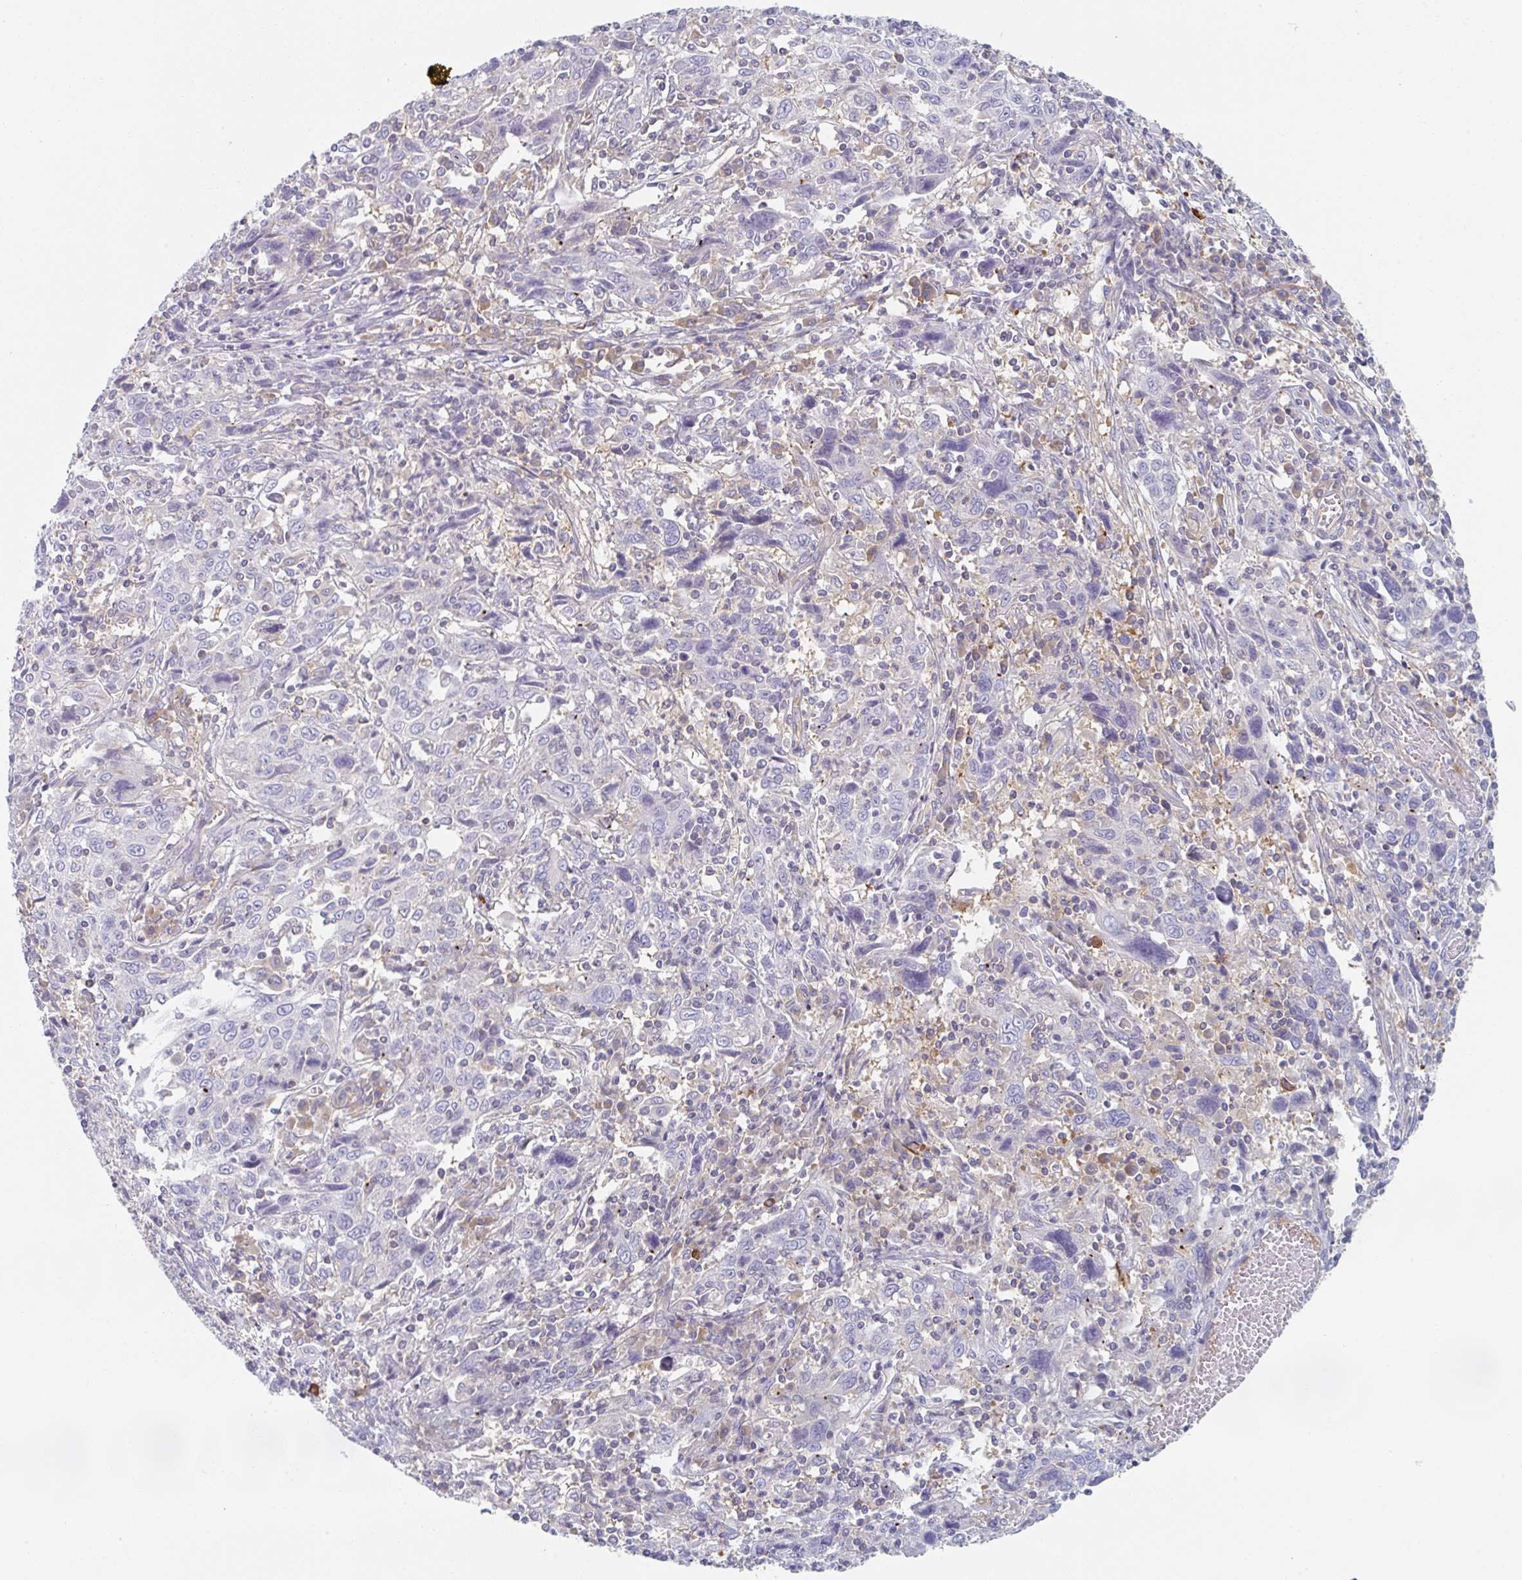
{"staining": {"intensity": "negative", "quantity": "none", "location": "none"}, "tissue": "cervical cancer", "cell_type": "Tumor cells", "image_type": "cancer", "snomed": [{"axis": "morphology", "description": "Squamous cell carcinoma, NOS"}, {"axis": "topography", "description": "Cervix"}], "caption": "Photomicrograph shows no protein positivity in tumor cells of cervical squamous cell carcinoma tissue. The staining is performed using DAB (3,3'-diaminobenzidine) brown chromogen with nuclei counter-stained in using hematoxylin.", "gene": "AMPD2", "patient": {"sex": "female", "age": 46}}